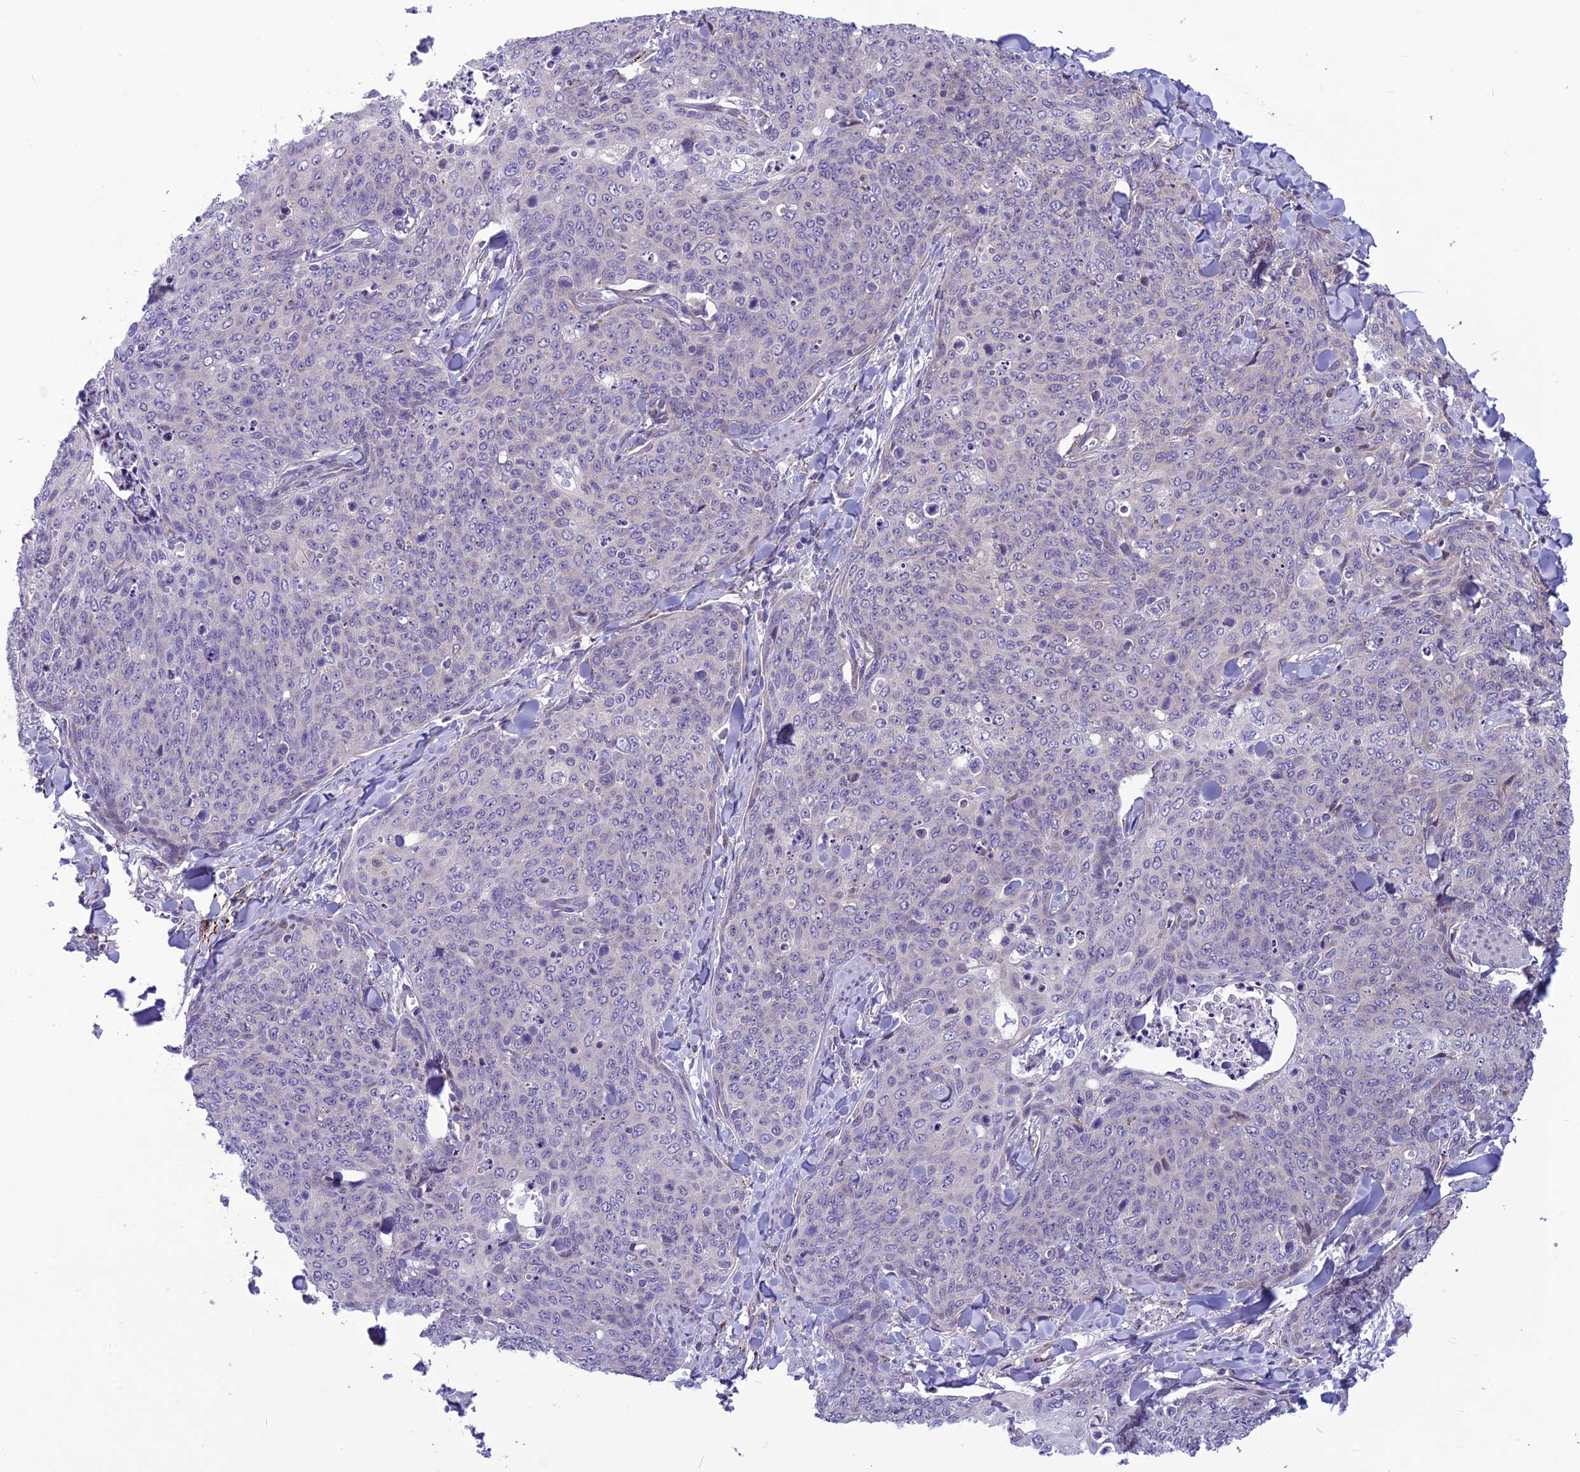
{"staining": {"intensity": "negative", "quantity": "none", "location": "none"}, "tissue": "skin cancer", "cell_type": "Tumor cells", "image_type": "cancer", "snomed": [{"axis": "morphology", "description": "Squamous cell carcinoma, NOS"}, {"axis": "topography", "description": "Skin"}, {"axis": "topography", "description": "Vulva"}], "caption": "Immunohistochemistry (IHC) photomicrograph of human skin cancer stained for a protein (brown), which displays no staining in tumor cells.", "gene": "PSMF1", "patient": {"sex": "female", "age": 85}}